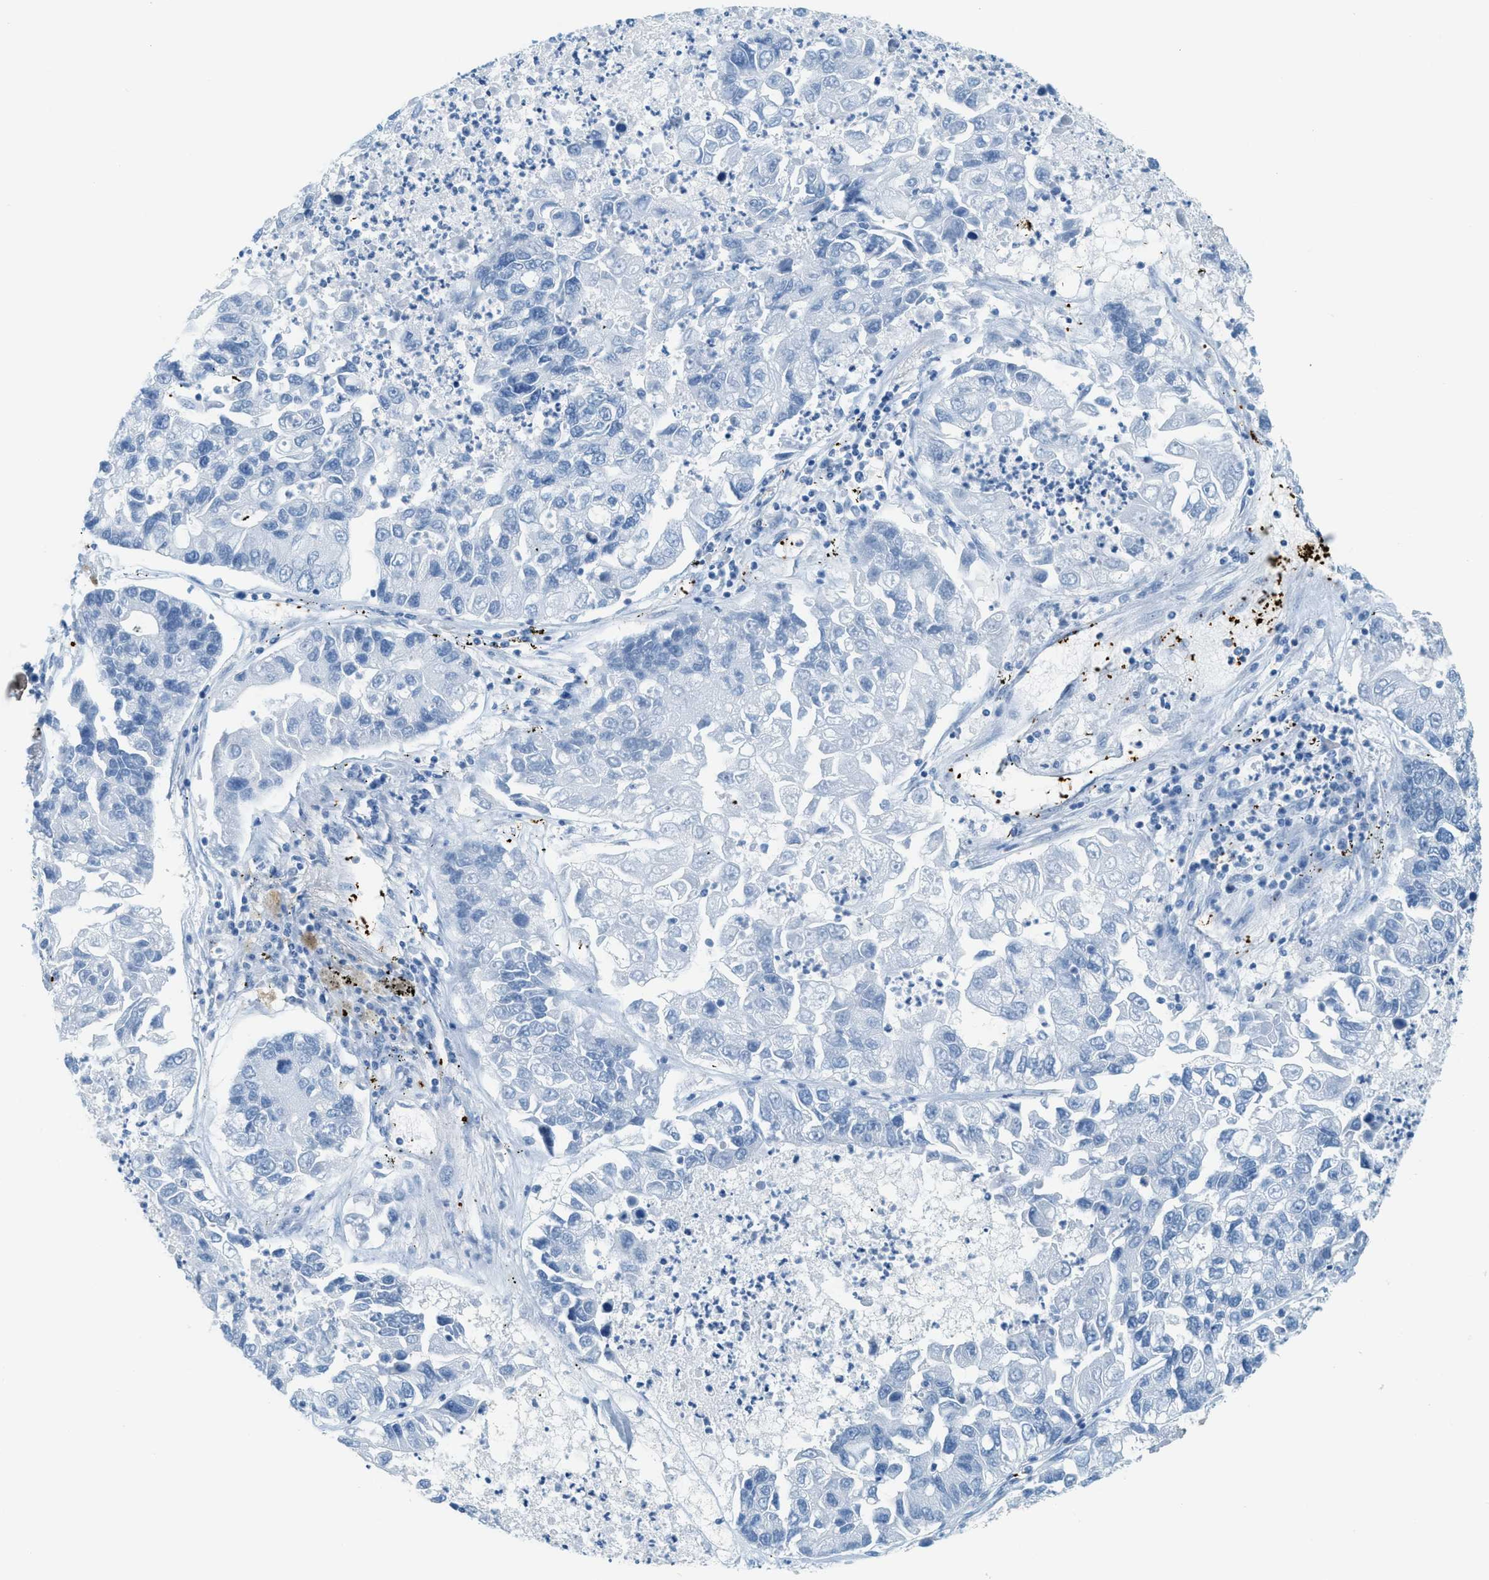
{"staining": {"intensity": "negative", "quantity": "none", "location": "none"}, "tissue": "lung cancer", "cell_type": "Tumor cells", "image_type": "cancer", "snomed": [{"axis": "morphology", "description": "Adenocarcinoma, NOS"}, {"axis": "topography", "description": "Lung"}], "caption": "IHC photomicrograph of neoplastic tissue: human lung adenocarcinoma stained with DAB shows no significant protein expression in tumor cells. (Stains: DAB IHC with hematoxylin counter stain, Microscopy: brightfield microscopy at high magnification).", "gene": "PPBP", "patient": {"sex": "female", "age": 51}}